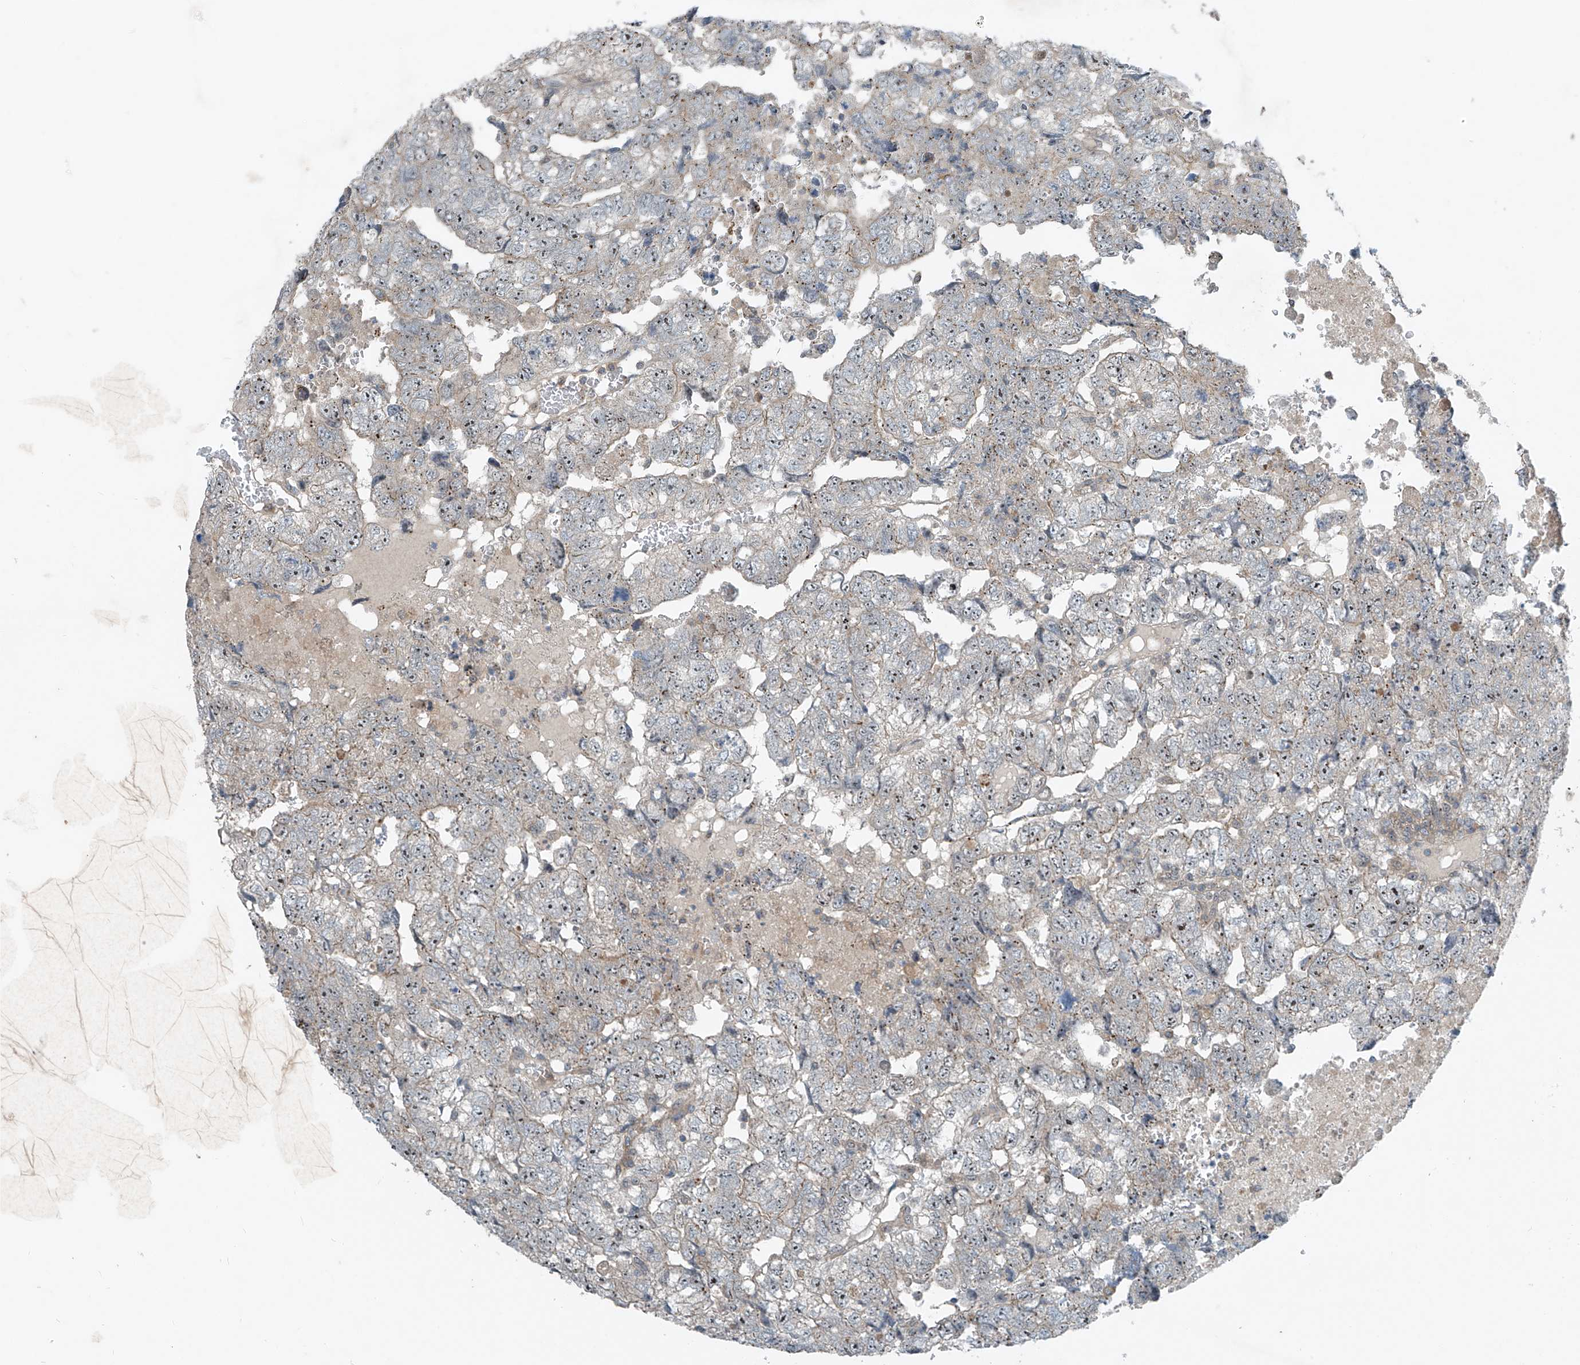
{"staining": {"intensity": "weak", "quantity": "25%-75%", "location": "nuclear"}, "tissue": "testis cancer", "cell_type": "Tumor cells", "image_type": "cancer", "snomed": [{"axis": "morphology", "description": "Carcinoma, Embryonal, NOS"}, {"axis": "topography", "description": "Testis"}], "caption": "The histopathology image demonstrates a brown stain indicating the presence of a protein in the nuclear of tumor cells in embryonal carcinoma (testis). The protein is stained brown, and the nuclei are stained in blue (DAB (3,3'-diaminobenzidine) IHC with brightfield microscopy, high magnification).", "gene": "PPCS", "patient": {"sex": "male", "age": 36}}